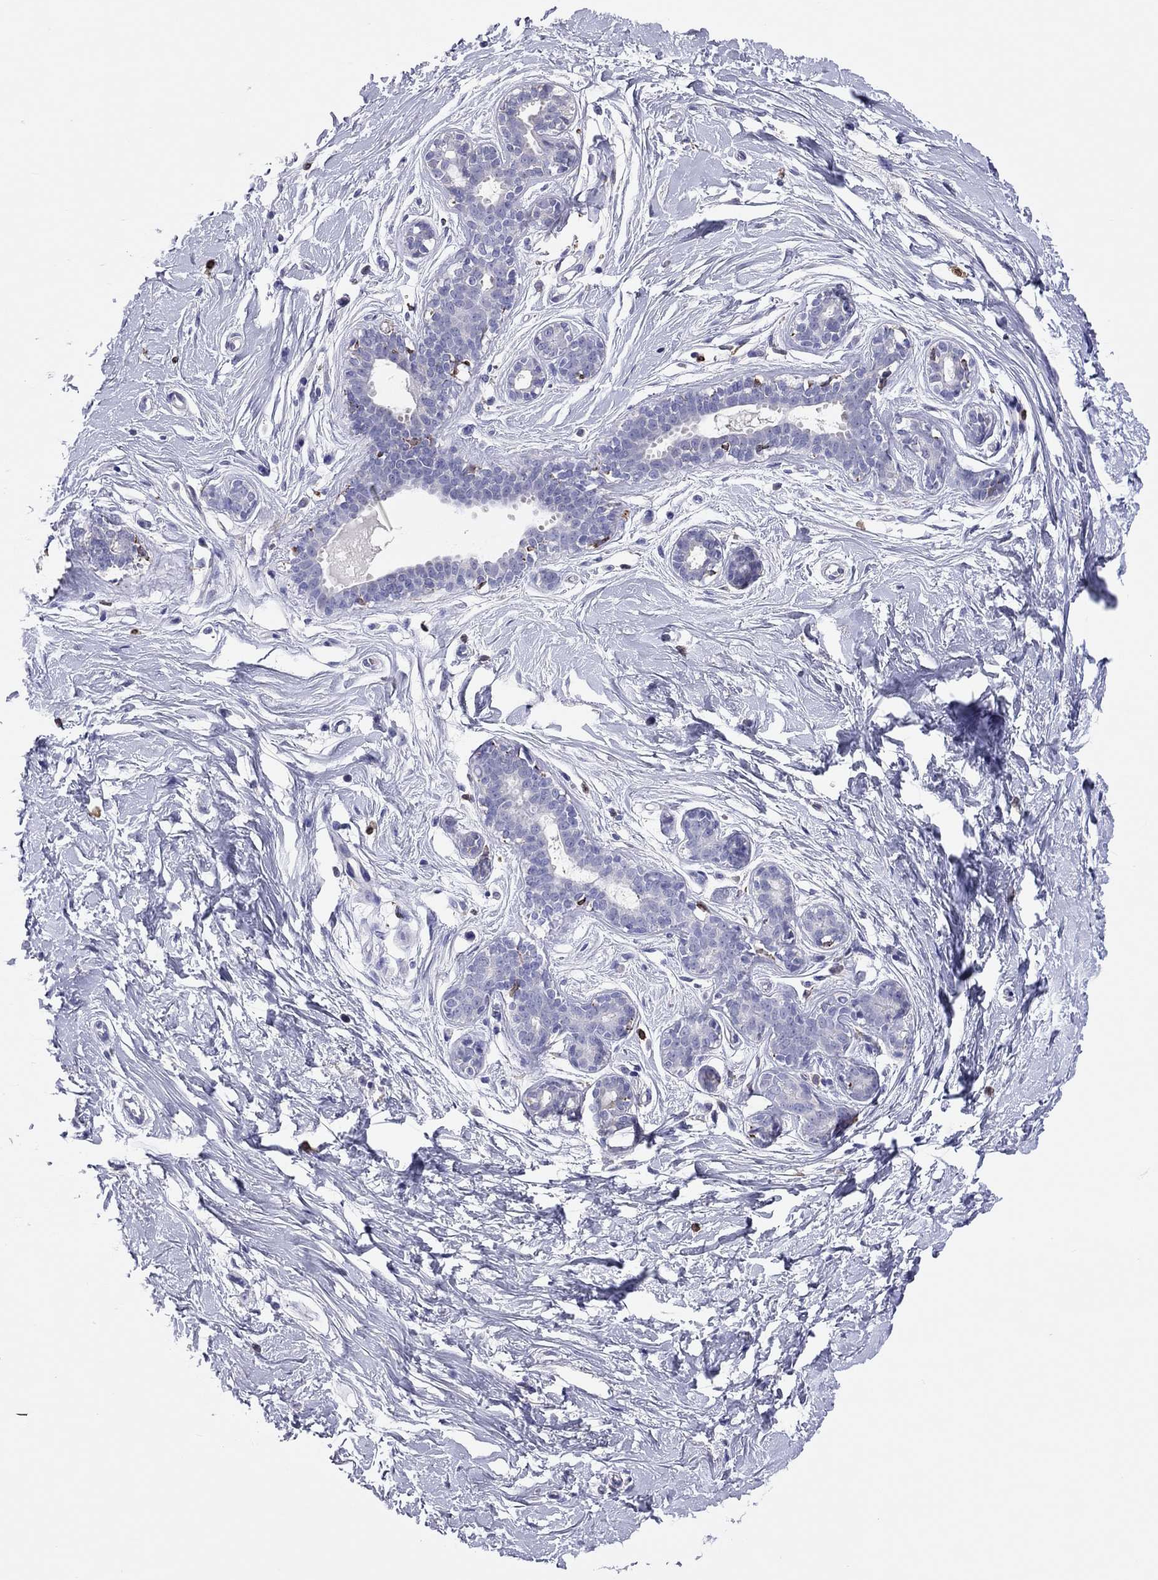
{"staining": {"intensity": "negative", "quantity": "none", "location": "none"}, "tissue": "breast", "cell_type": "Adipocytes", "image_type": "normal", "snomed": [{"axis": "morphology", "description": "Normal tissue, NOS"}, {"axis": "topography", "description": "Breast"}], "caption": "Adipocytes show no significant protein expression in normal breast. (DAB (3,3'-diaminobenzidine) immunohistochemistry with hematoxylin counter stain).", "gene": "ADORA2A", "patient": {"sex": "female", "age": 37}}